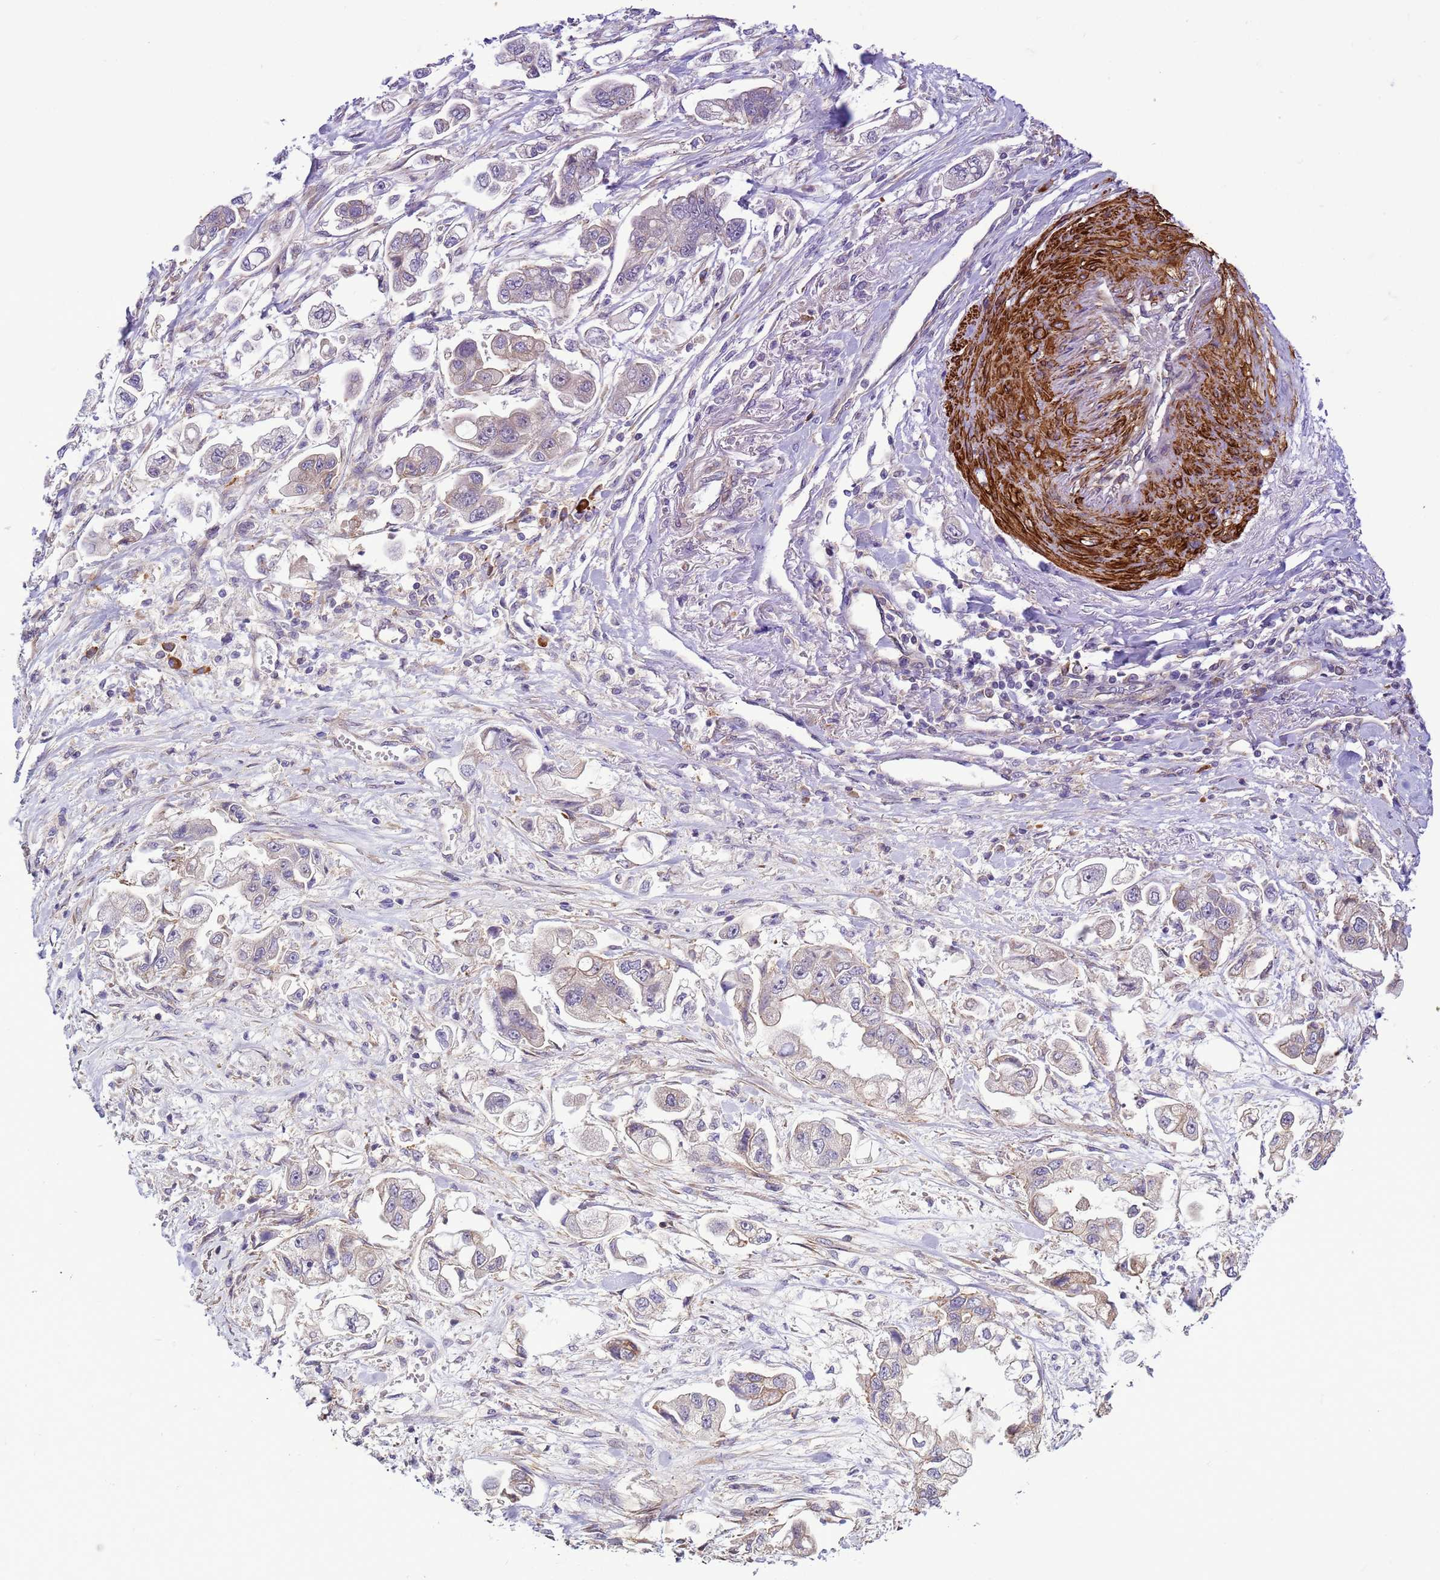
{"staining": {"intensity": "negative", "quantity": "none", "location": "none"}, "tissue": "stomach cancer", "cell_type": "Tumor cells", "image_type": "cancer", "snomed": [{"axis": "morphology", "description": "Adenocarcinoma, NOS"}, {"axis": "topography", "description": "Stomach"}], "caption": "Immunohistochemistry (IHC) photomicrograph of neoplastic tissue: adenocarcinoma (stomach) stained with DAB displays no significant protein positivity in tumor cells. The staining was performed using DAB (3,3'-diaminobenzidine) to visualize the protein expression in brown, while the nuclei were stained in blue with hematoxylin (Magnification: 20x).", "gene": "GEN1", "patient": {"sex": "male", "age": 62}}